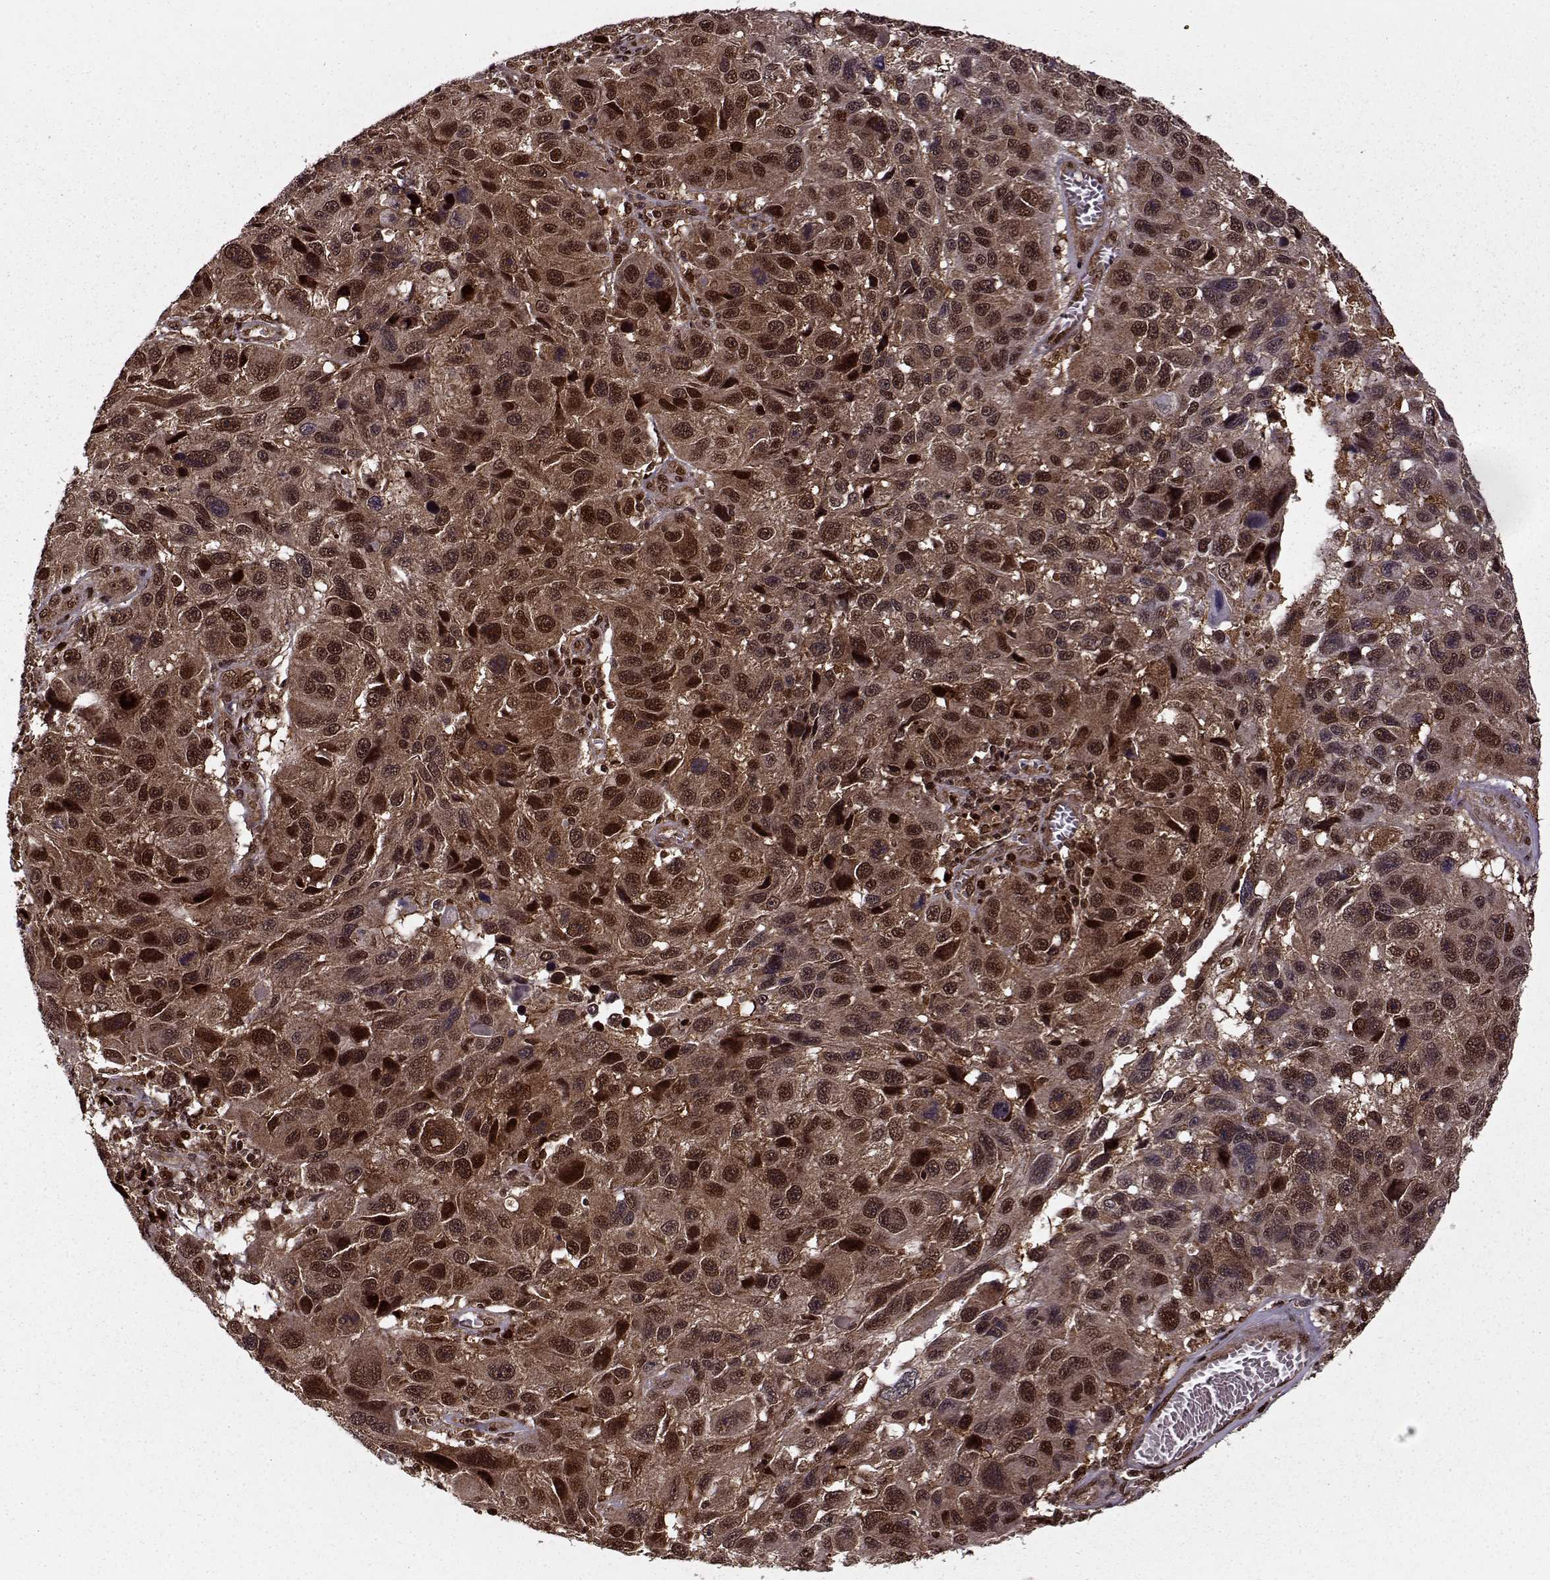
{"staining": {"intensity": "moderate", "quantity": ">75%", "location": "cytoplasmic/membranous,nuclear"}, "tissue": "melanoma", "cell_type": "Tumor cells", "image_type": "cancer", "snomed": [{"axis": "morphology", "description": "Malignant melanoma, NOS"}, {"axis": "topography", "description": "Skin"}], "caption": "Tumor cells show medium levels of moderate cytoplasmic/membranous and nuclear staining in about >75% of cells in melanoma.", "gene": "PSMA7", "patient": {"sex": "male", "age": 53}}